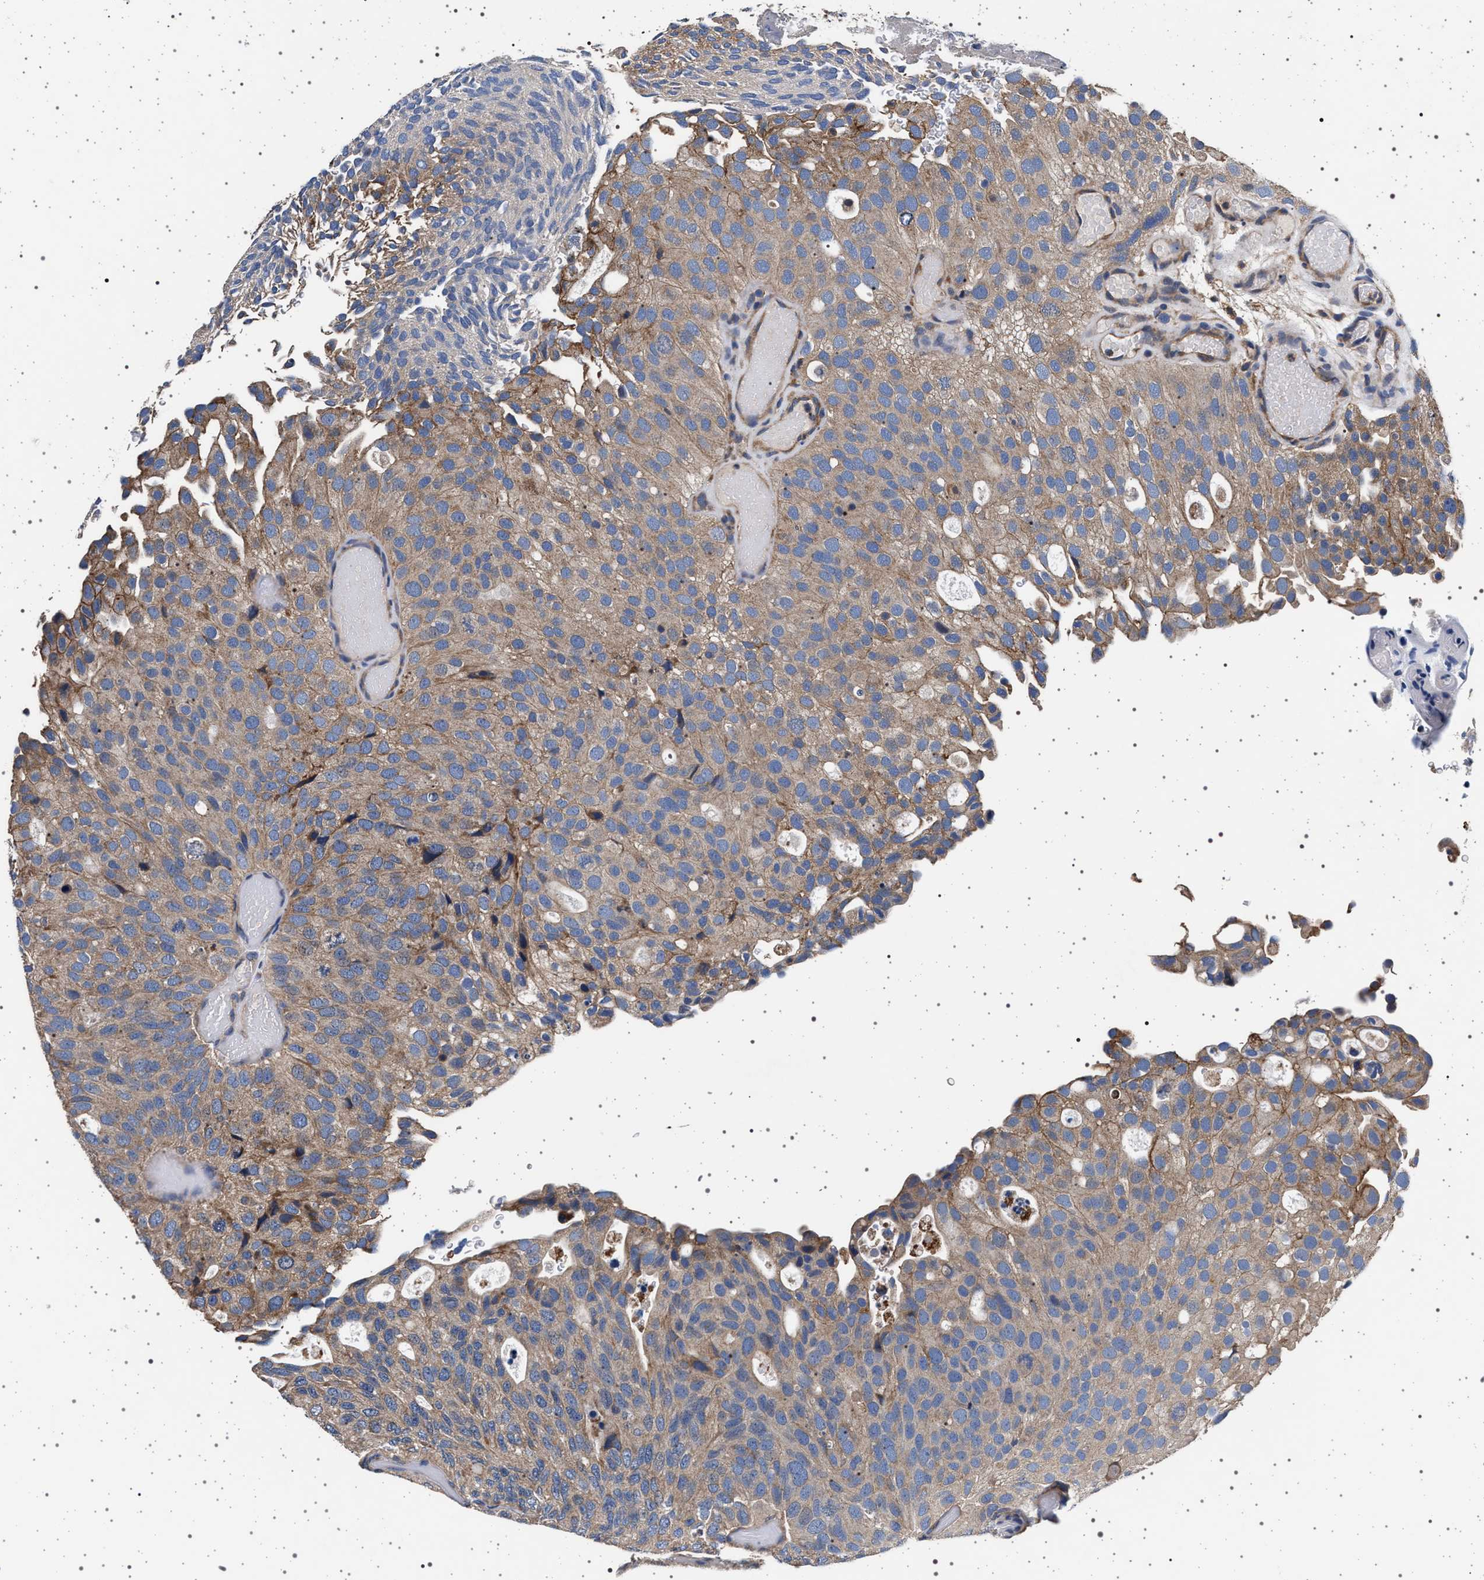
{"staining": {"intensity": "weak", "quantity": ">75%", "location": "cytoplasmic/membranous"}, "tissue": "urothelial cancer", "cell_type": "Tumor cells", "image_type": "cancer", "snomed": [{"axis": "morphology", "description": "Urothelial carcinoma, Low grade"}, {"axis": "topography", "description": "Urinary bladder"}], "caption": "Human low-grade urothelial carcinoma stained for a protein (brown) shows weak cytoplasmic/membranous positive expression in about >75% of tumor cells.", "gene": "MAP3K2", "patient": {"sex": "male", "age": 78}}